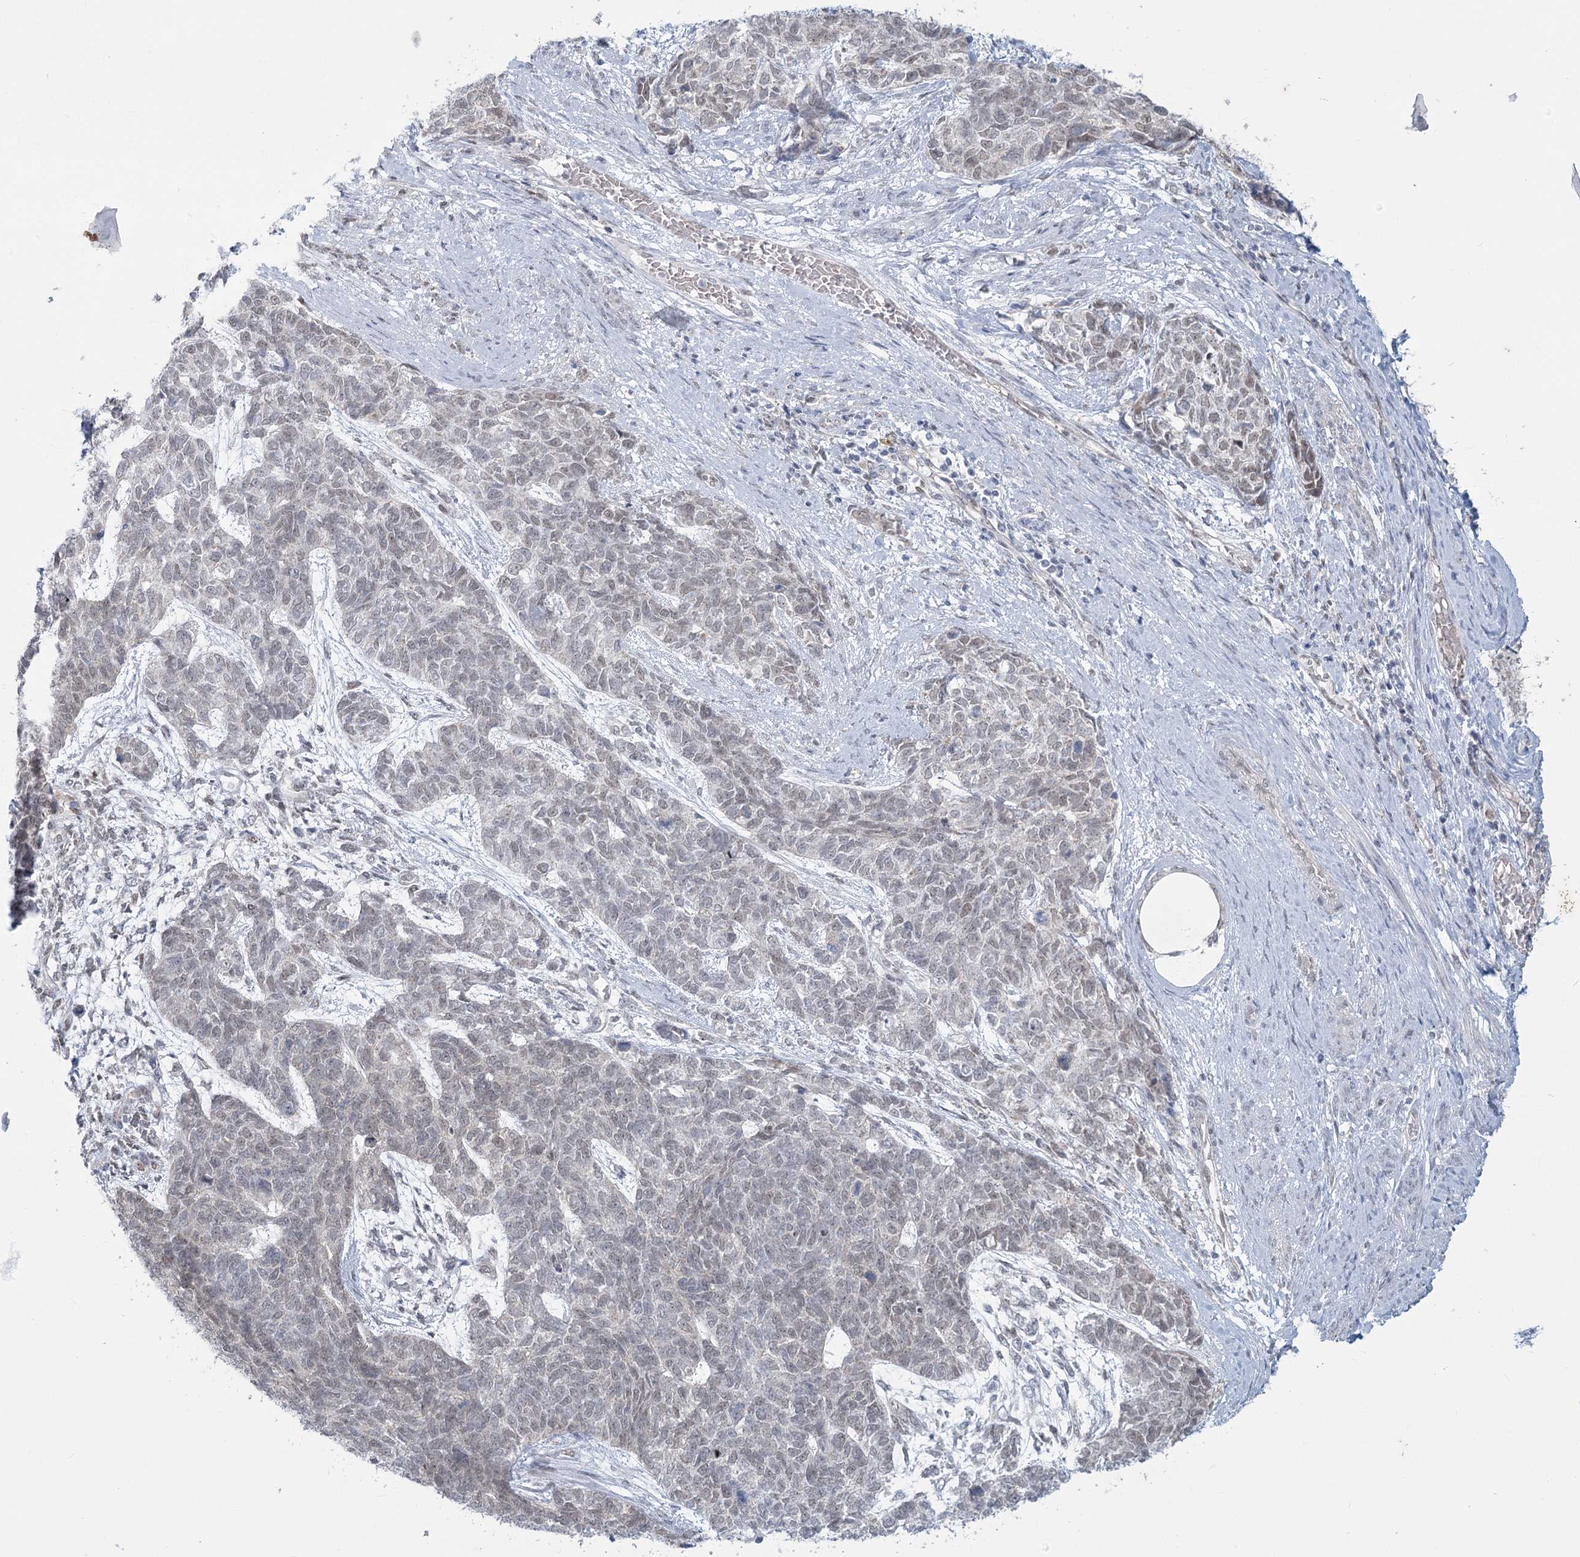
{"staining": {"intensity": "weak", "quantity": "<25%", "location": "nuclear"}, "tissue": "cervical cancer", "cell_type": "Tumor cells", "image_type": "cancer", "snomed": [{"axis": "morphology", "description": "Squamous cell carcinoma, NOS"}, {"axis": "topography", "description": "Cervix"}], "caption": "This micrograph is of cervical cancer stained with immunohistochemistry to label a protein in brown with the nuclei are counter-stained blue. There is no expression in tumor cells.", "gene": "MTG1", "patient": {"sex": "female", "age": 63}}